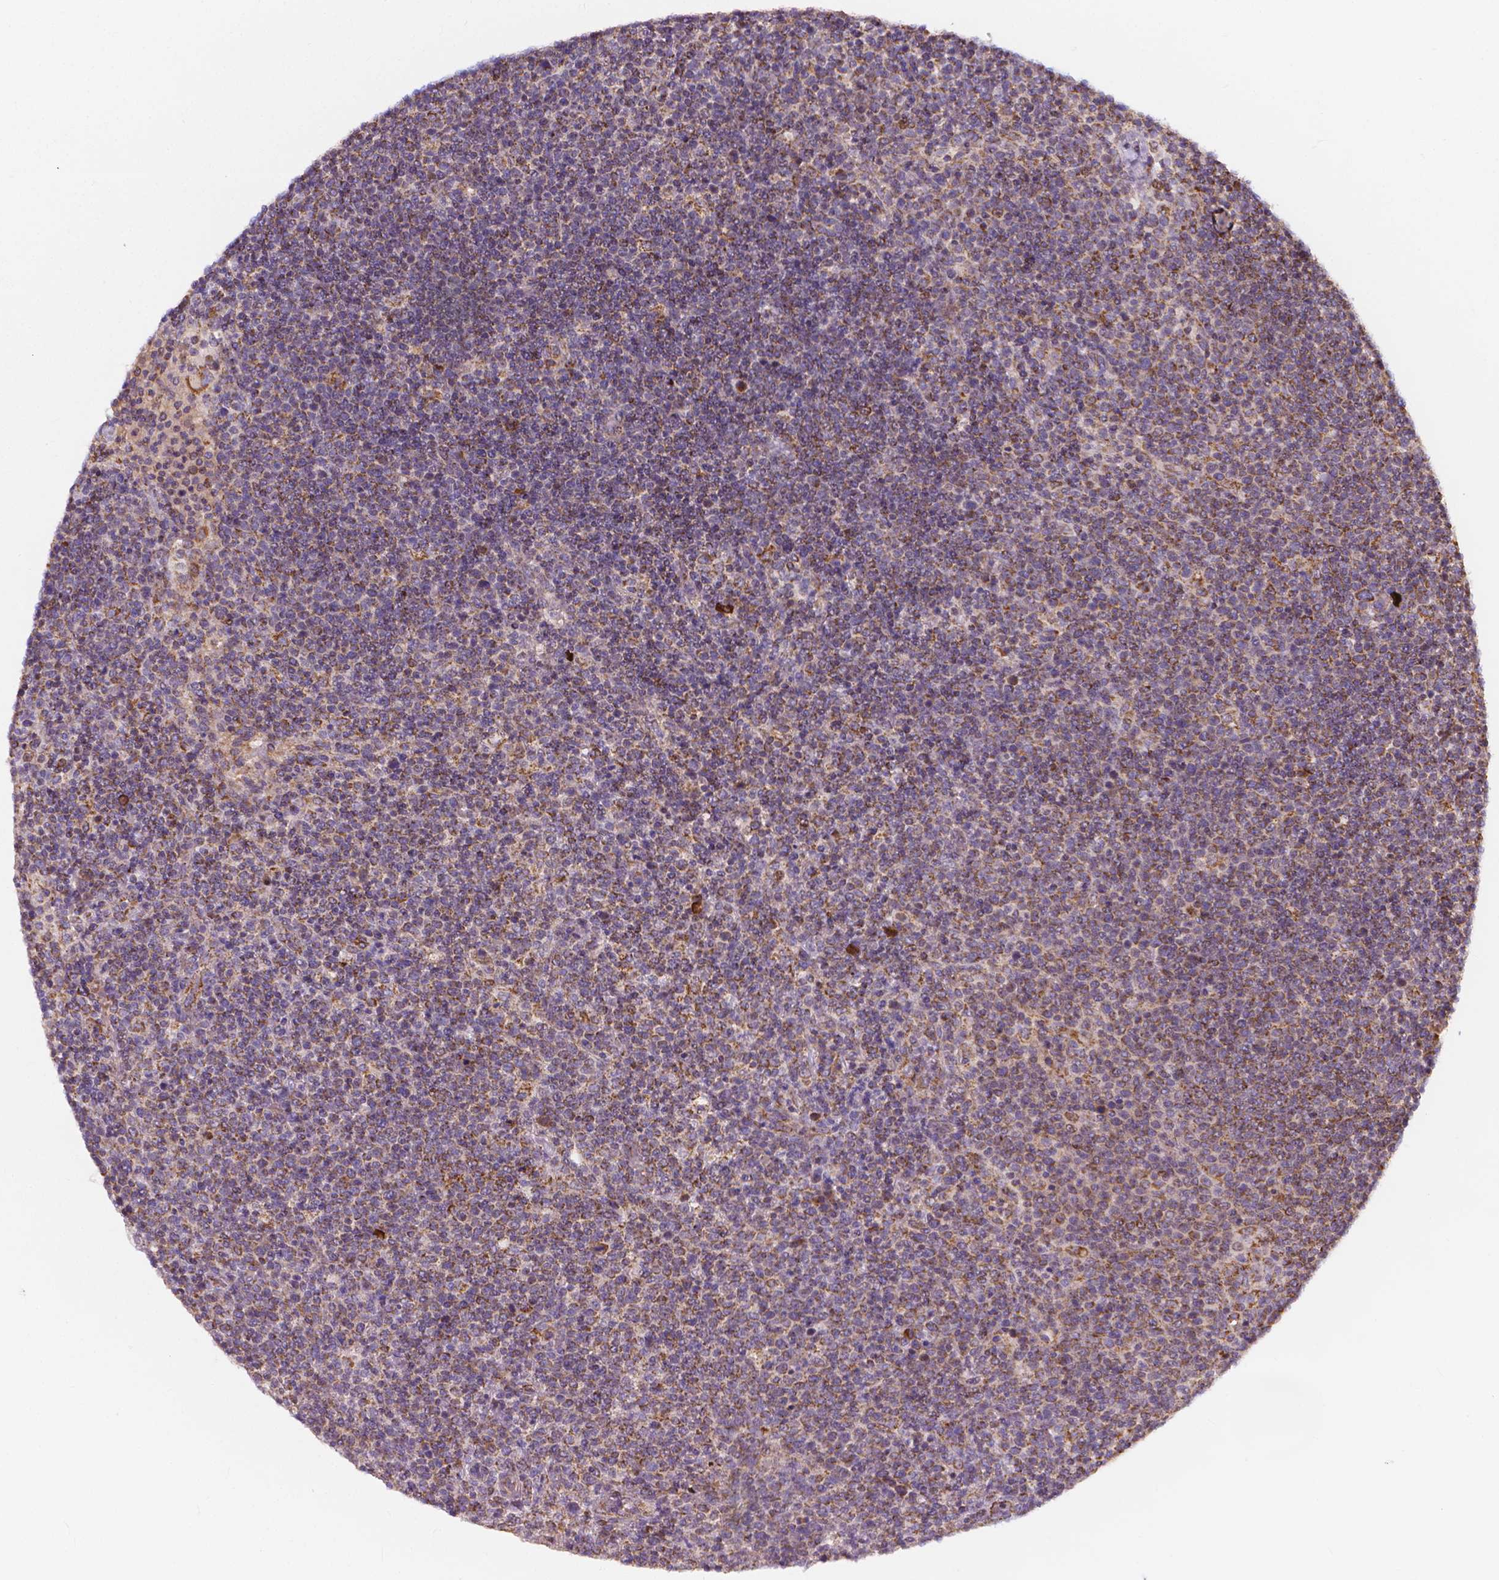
{"staining": {"intensity": "moderate", "quantity": "25%-75%", "location": "cytoplasmic/membranous"}, "tissue": "lymphoma", "cell_type": "Tumor cells", "image_type": "cancer", "snomed": [{"axis": "morphology", "description": "Malignant lymphoma, non-Hodgkin's type, High grade"}, {"axis": "topography", "description": "Lymph node"}], "caption": "Protein staining of high-grade malignant lymphoma, non-Hodgkin's type tissue exhibits moderate cytoplasmic/membranous positivity in approximately 25%-75% of tumor cells.", "gene": "SNCAIP", "patient": {"sex": "male", "age": 61}}